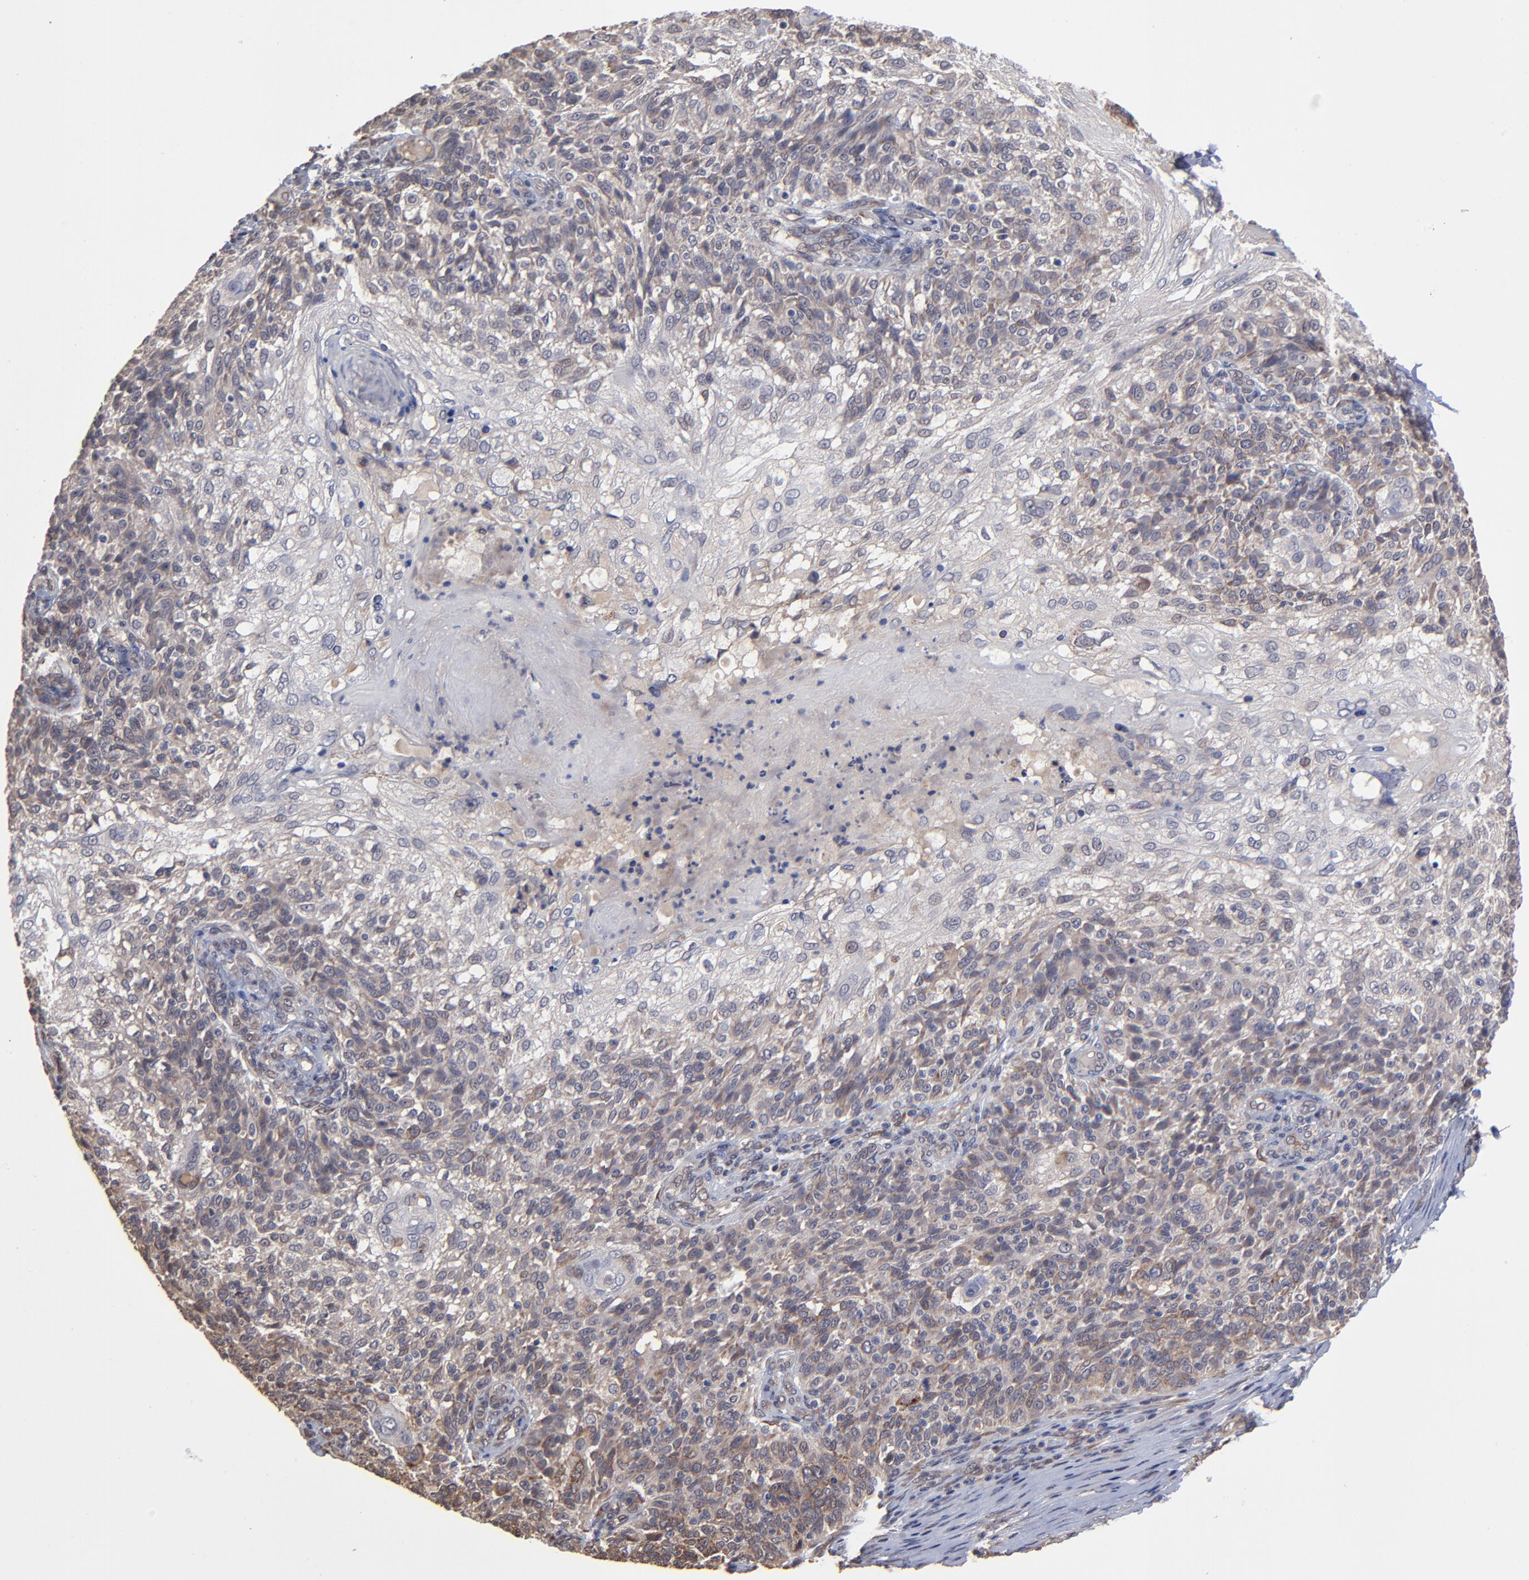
{"staining": {"intensity": "weak", "quantity": "25%-75%", "location": "cytoplasmic/membranous"}, "tissue": "skin cancer", "cell_type": "Tumor cells", "image_type": "cancer", "snomed": [{"axis": "morphology", "description": "Normal tissue, NOS"}, {"axis": "morphology", "description": "Squamous cell carcinoma, NOS"}, {"axis": "topography", "description": "Skin"}], "caption": "Immunohistochemical staining of human skin squamous cell carcinoma shows low levels of weak cytoplasmic/membranous expression in approximately 25%-75% of tumor cells.", "gene": "CHL1", "patient": {"sex": "female", "age": 83}}